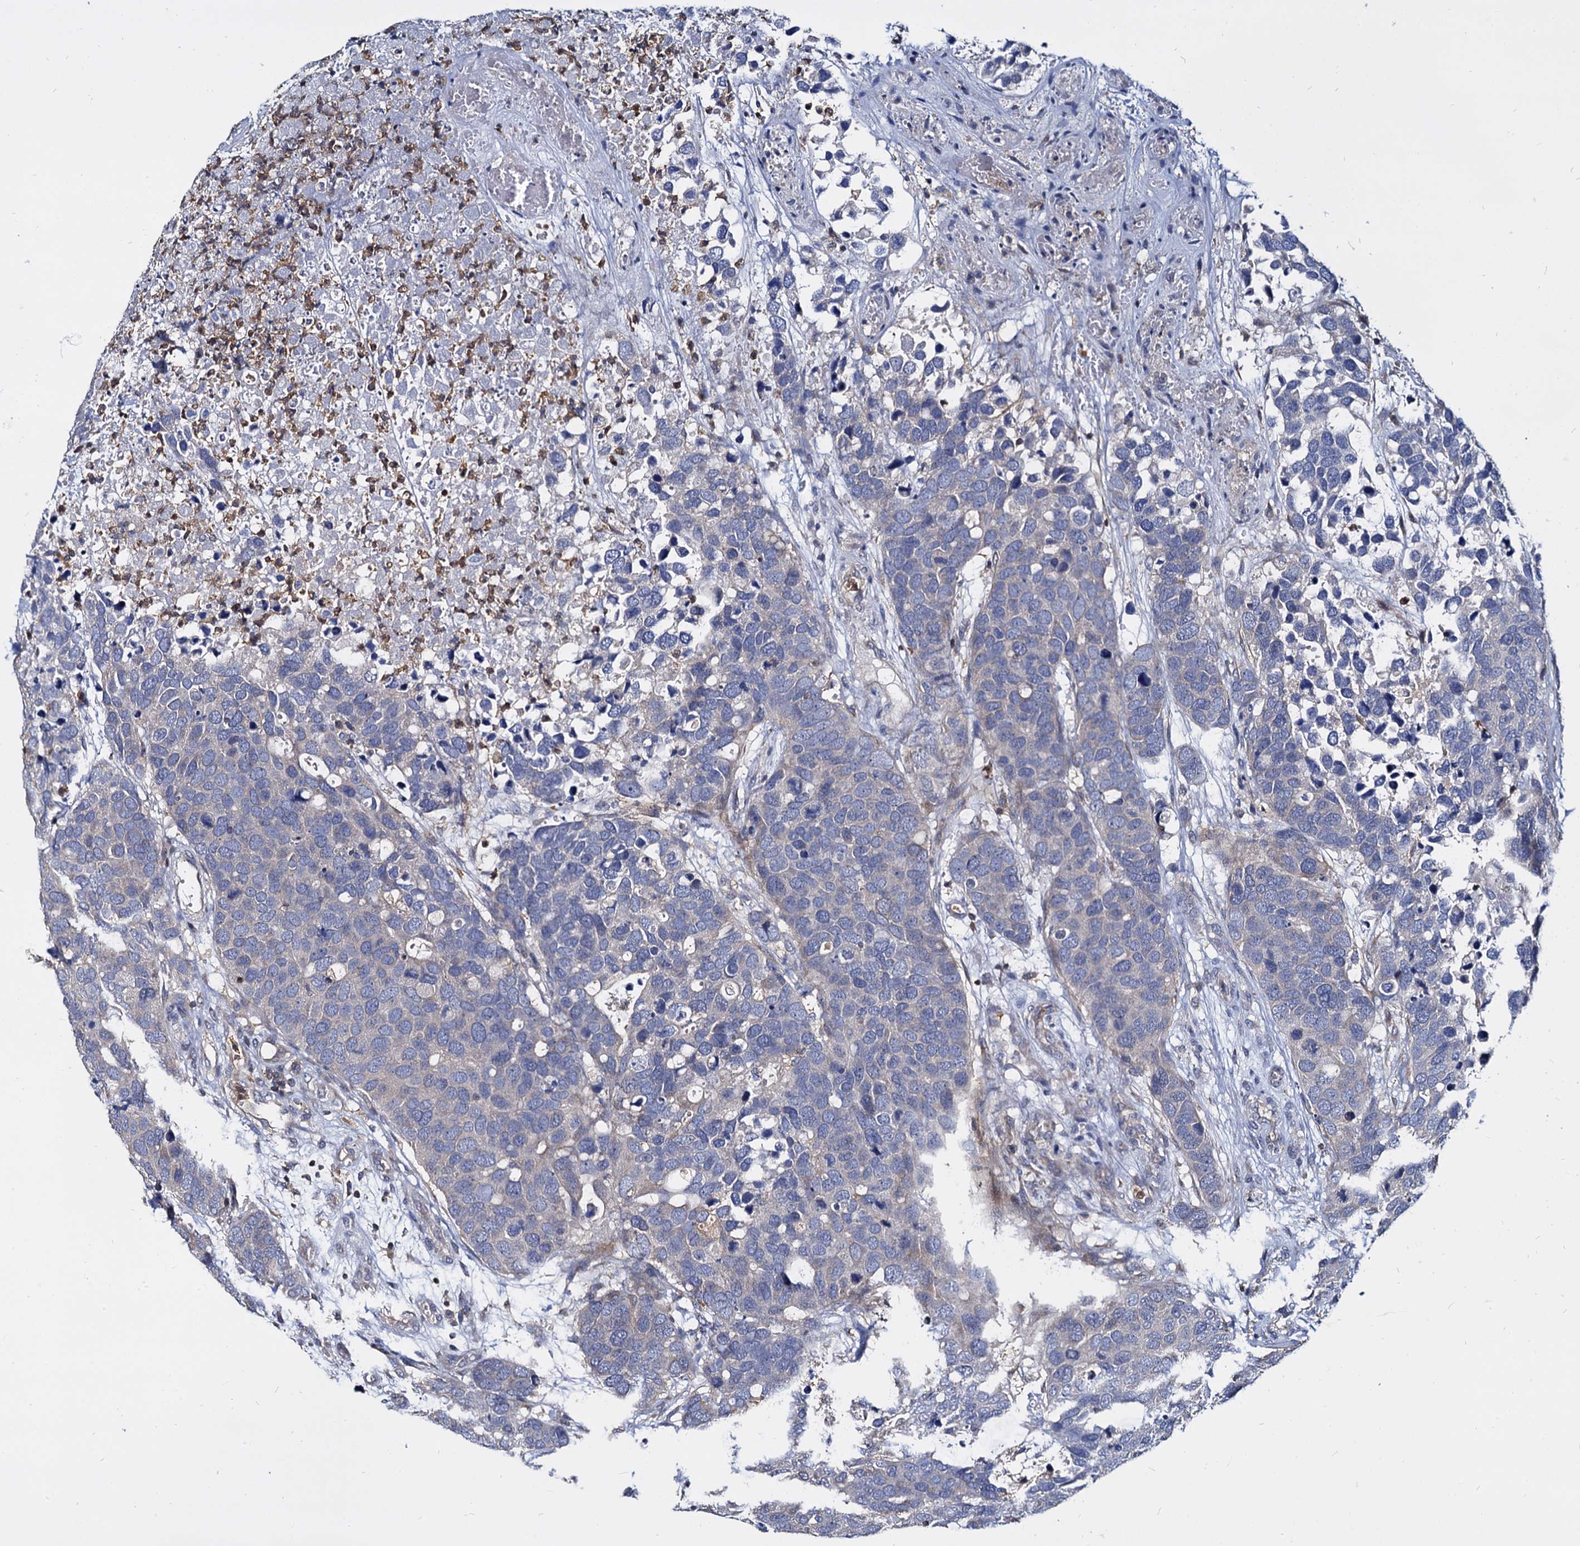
{"staining": {"intensity": "negative", "quantity": "none", "location": "none"}, "tissue": "breast cancer", "cell_type": "Tumor cells", "image_type": "cancer", "snomed": [{"axis": "morphology", "description": "Duct carcinoma"}, {"axis": "topography", "description": "Breast"}], "caption": "High power microscopy photomicrograph of an immunohistochemistry micrograph of breast cancer, revealing no significant staining in tumor cells.", "gene": "ANKRD13A", "patient": {"sex": "female", "age": 83}}